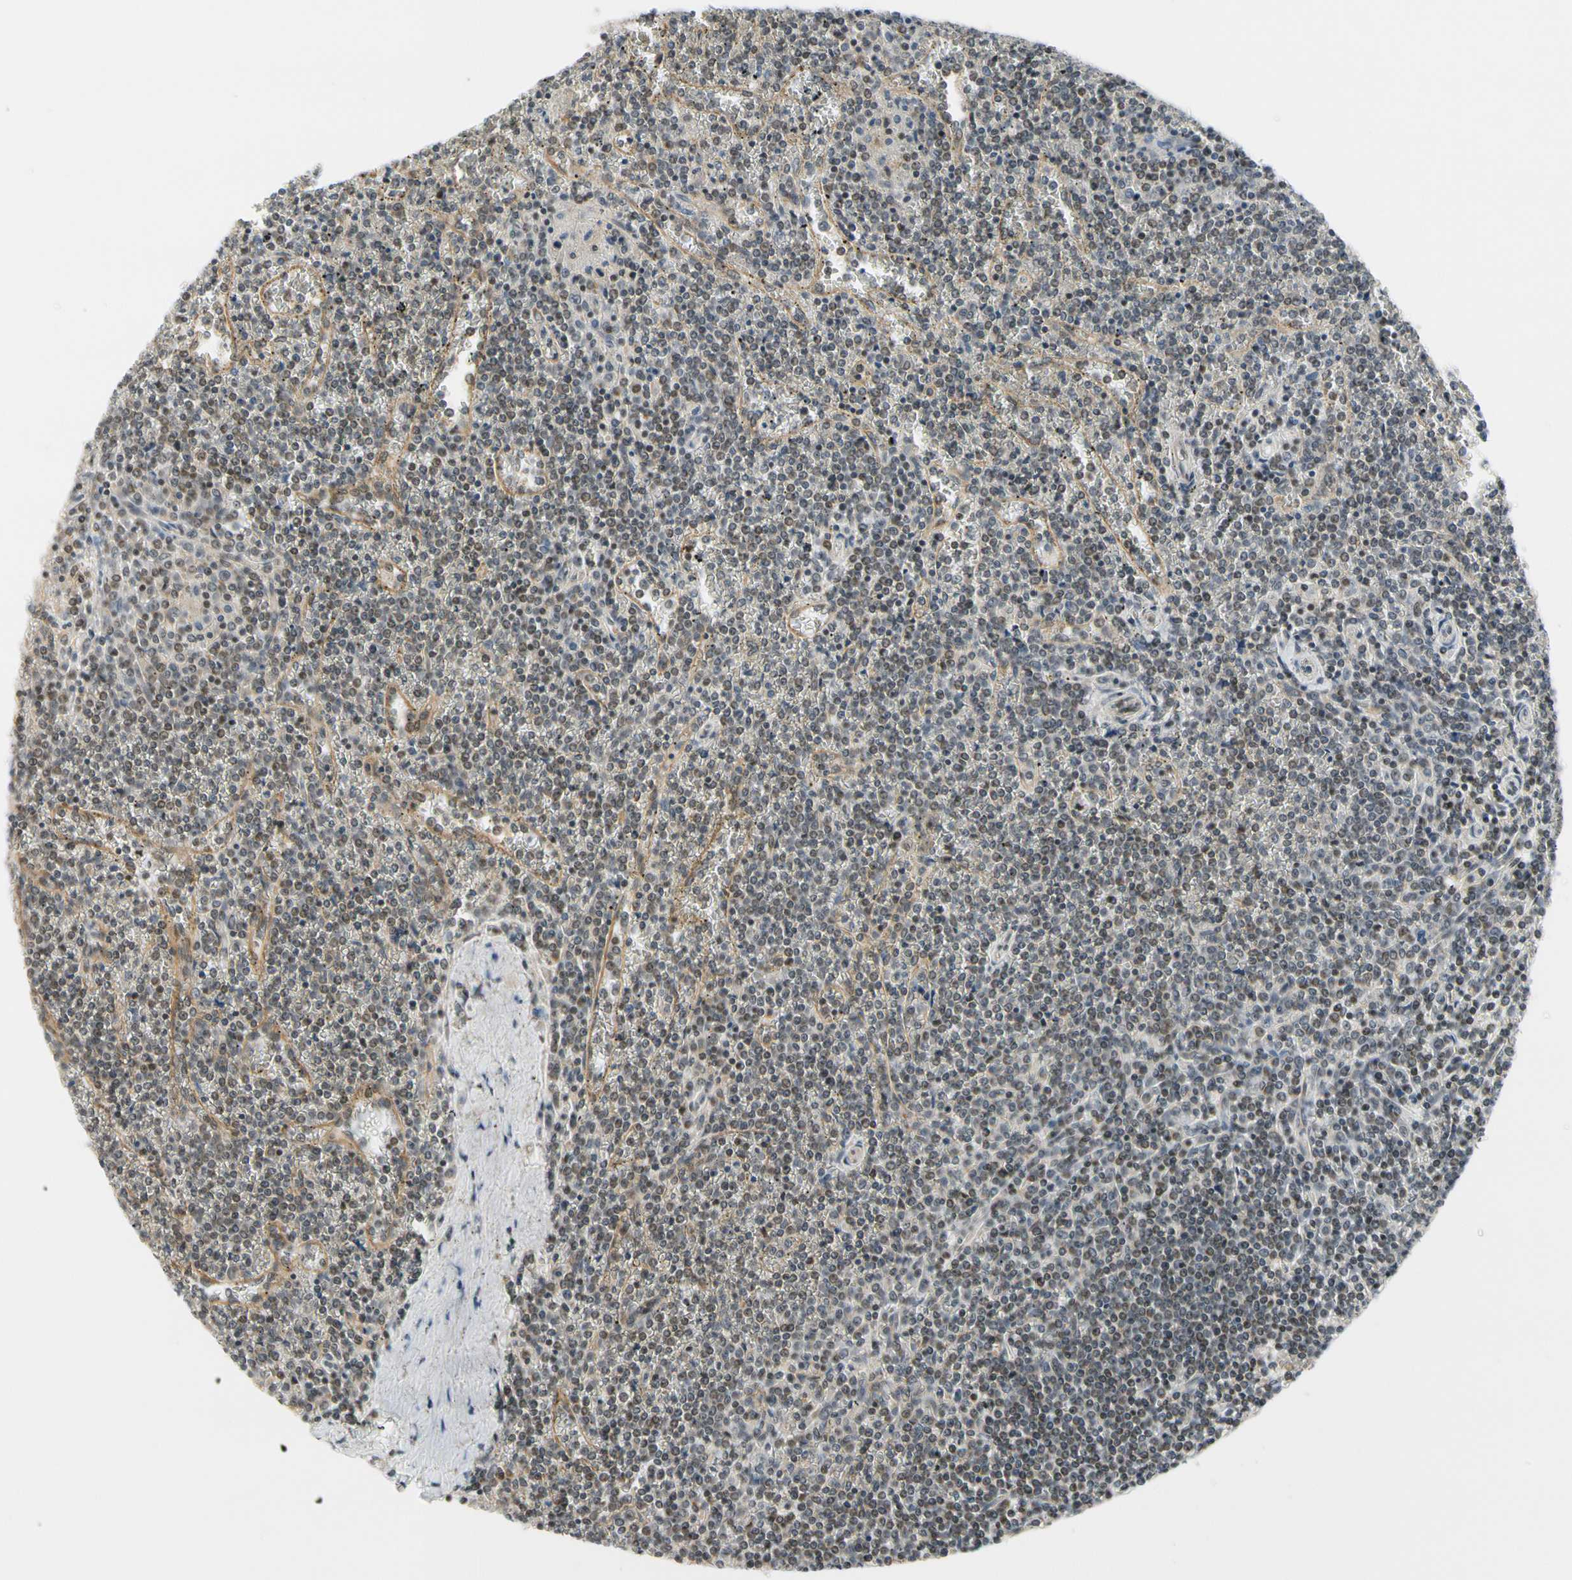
{"staining": {"intensity": "weak", "quantity": "<25%", "location": "nuclear"}, "tissue": "lymphoma", "cell_type": "Tumor cells", "image_type": "cancer", "snomed": [{"axis": "morphology", "description": "Malignant lymphoma, non-Hodgkin's type, Low grade"}, {"axis": "topography", "description": "Spleen"}], "caption": "Immunohistochemical staining of lymphoma reveals no significant positivity in tumor cells. The staining is performed using DAB (3,3'-diaminobenzidine) brown chromogen with nuclei counter-stained in using hematoxylin.", "gene": "TAF12", "patient": {"sex": "female", "age": 19}}